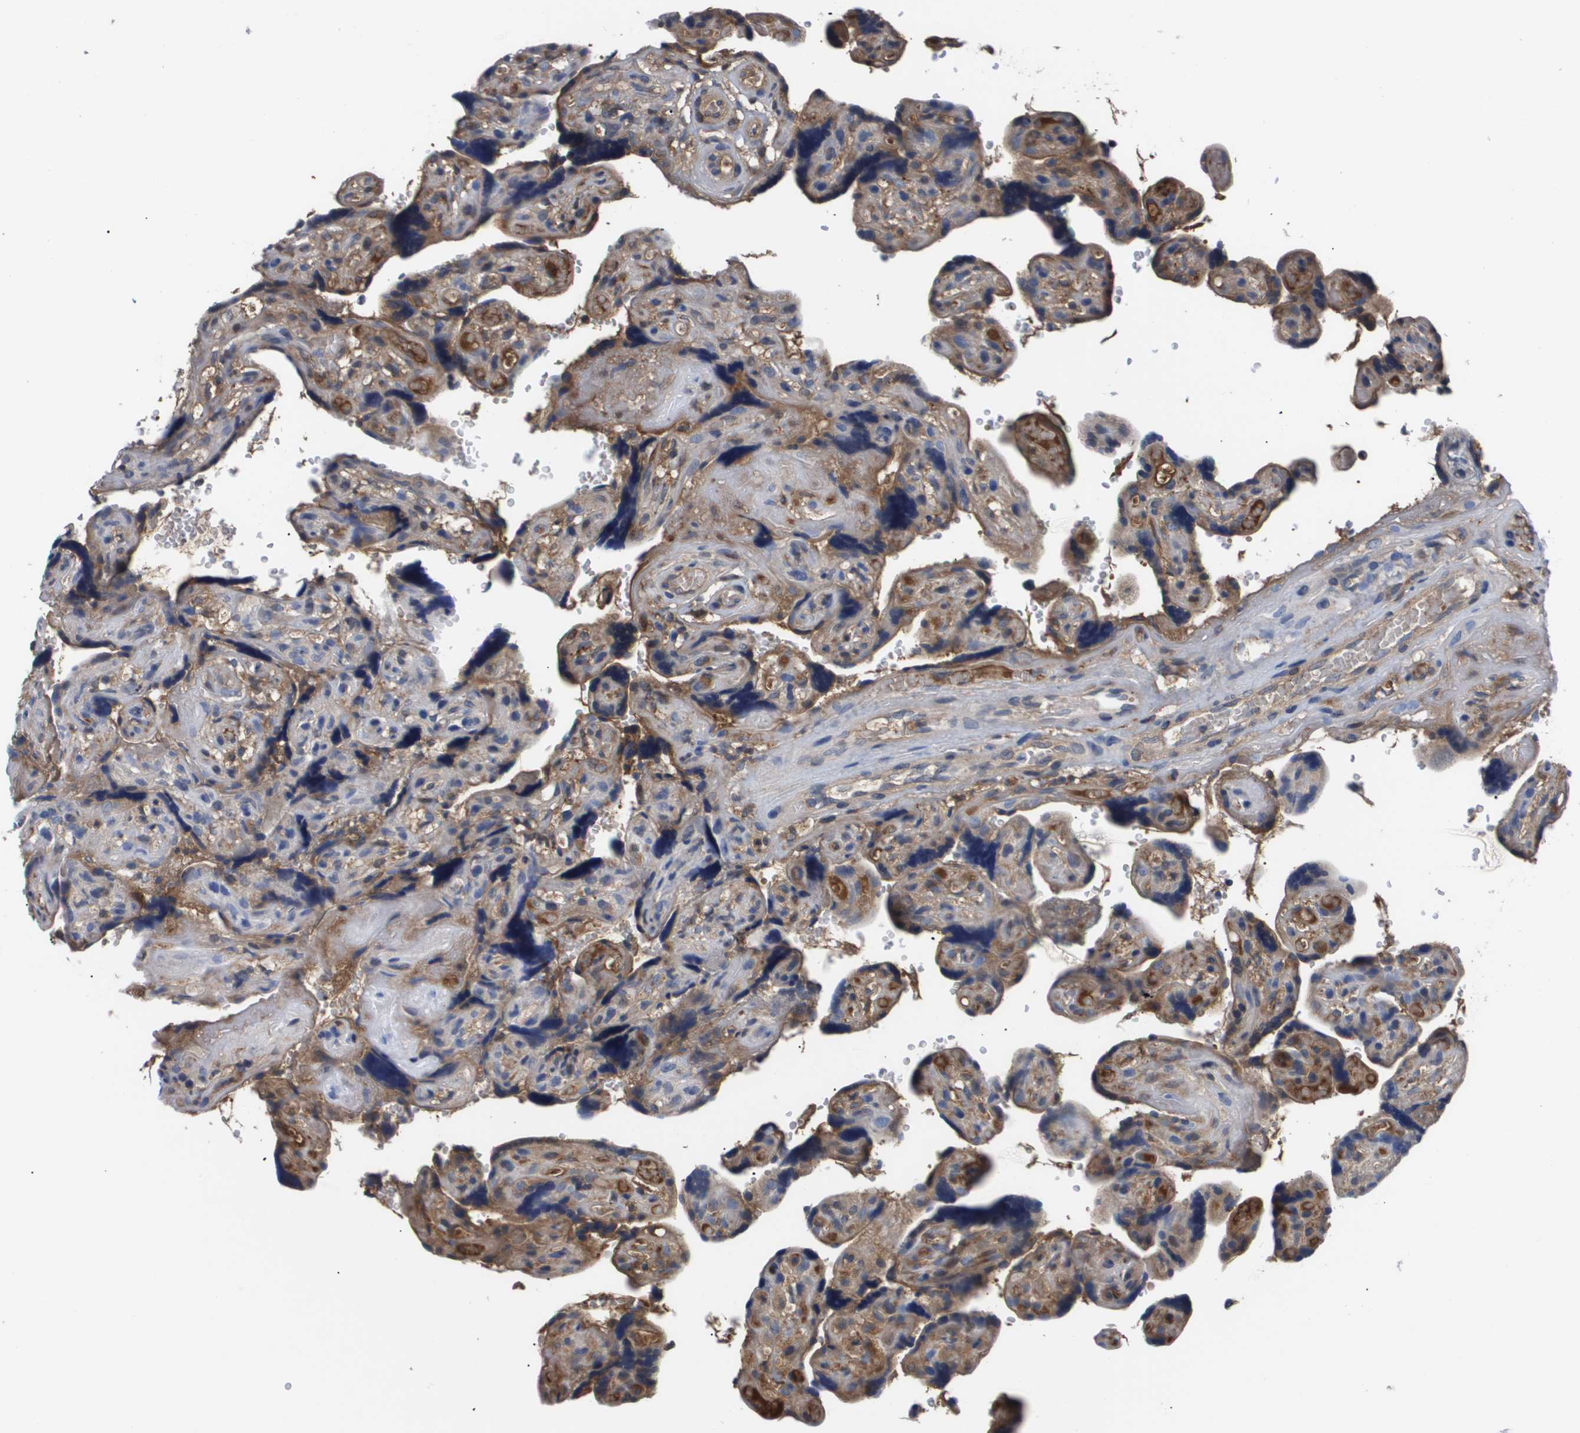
{"staining": {"intensity": "negative", "quantity": "none", "location": "none"}, "tissue": "placenta", "cell_type": "Decidual cells", "image_type": "normal", "snomed": [{"axis": "morphology", "description": "Normal tissue, NOS"}, {"axis": "topography", "description": "Placenta"}], "caption": "High power microscopy image of an immunohistochemistry (IHC) image of benign placenta, revealing no significant positivity in decidual cells.", "gene": "SERPINA6", "patient": {"sex": "female", "age": 30}}